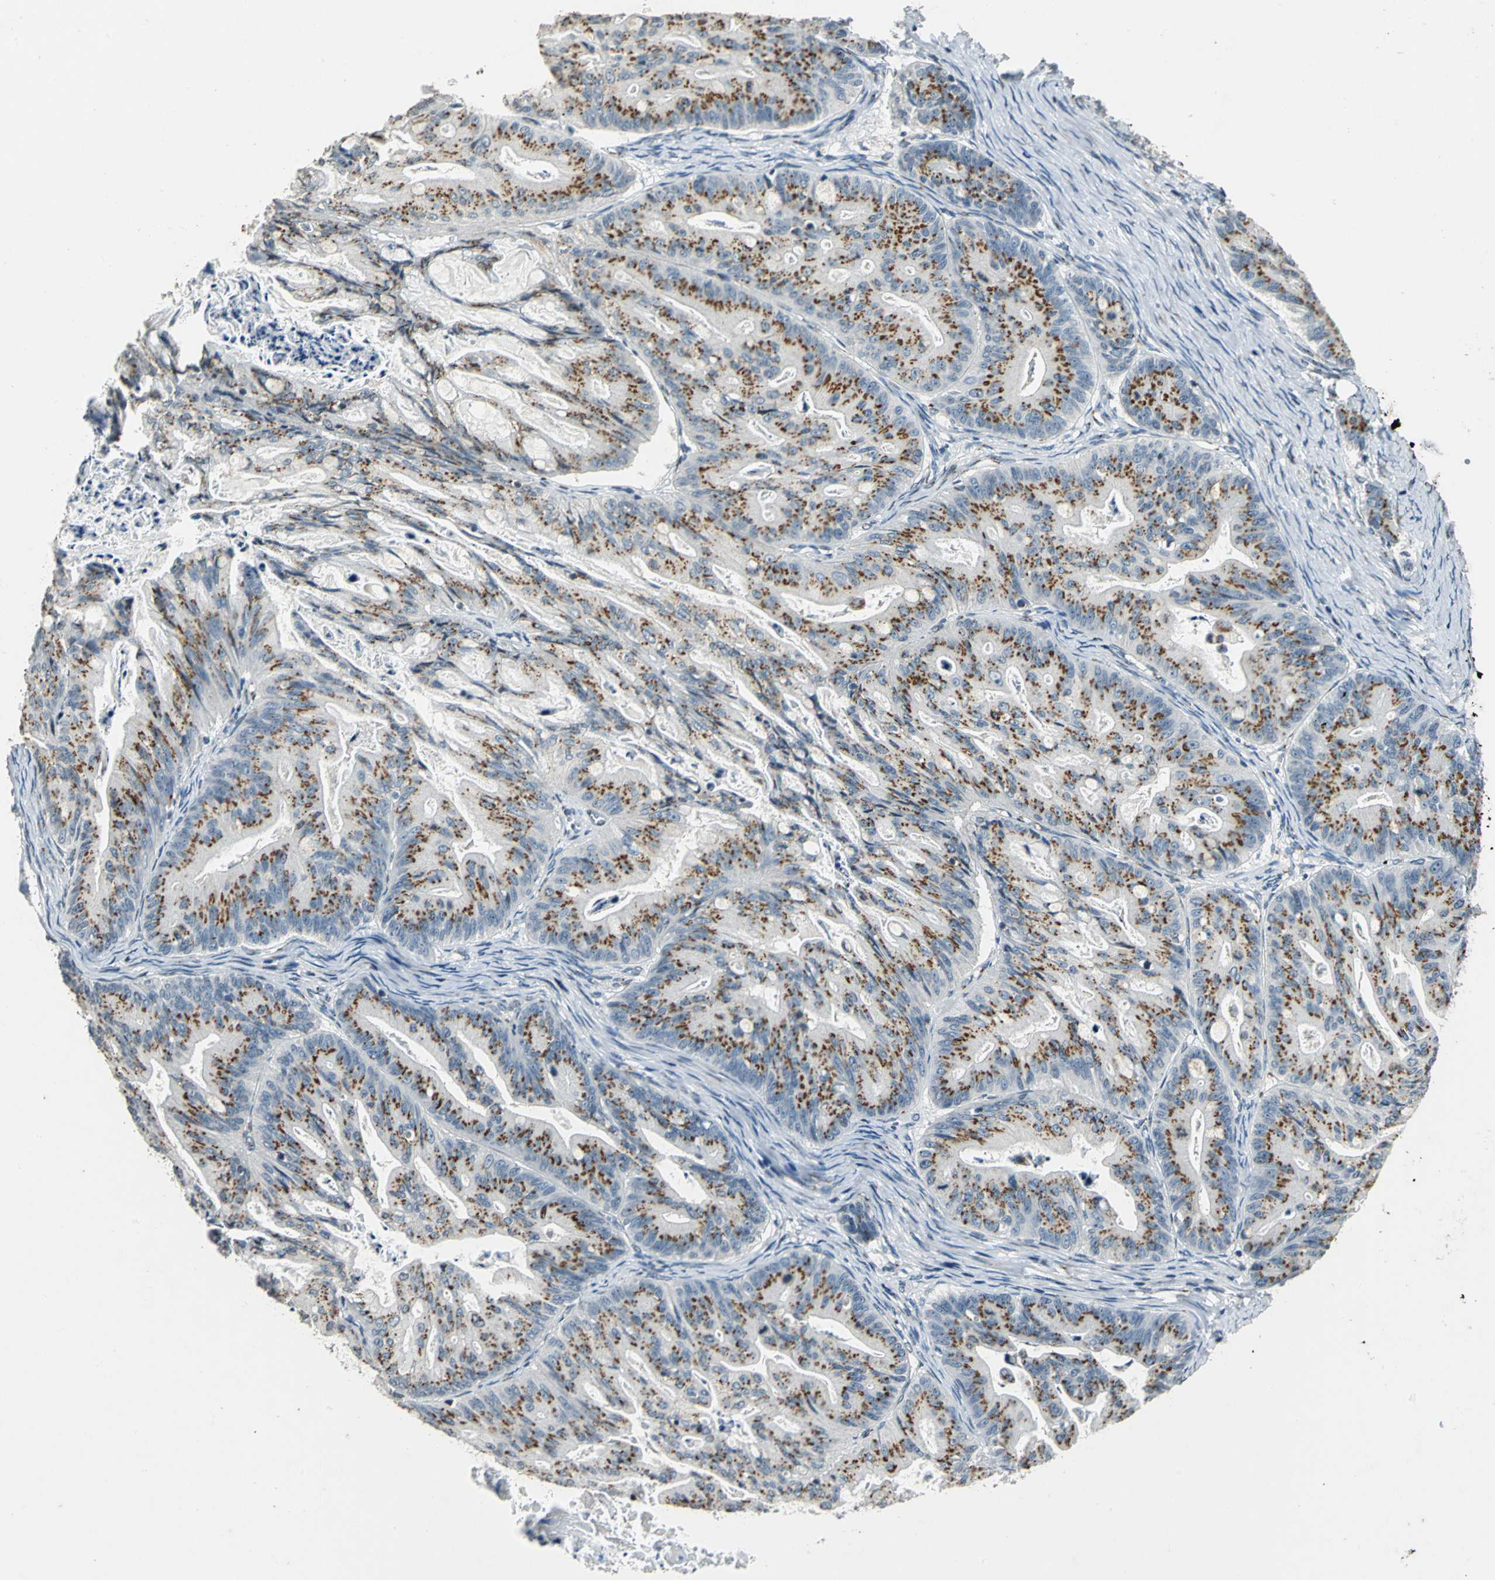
{"staining": {"intensity": "moderate", "quantity": ">75%", "location": "cytoplasmic/membranous"}, "tissue": "ovarian cancer", "cell_type": "Tumor cells", "image_type": "cancer", "snomed": [{"axis": "morphology", "description": "Cystadenocarcinoma, mucinous, NOS"}, {"axis": "topography", "description": "Ovary"}], "caption": "Immunohistochemical staining of mucinous cystadenocarcinoma (ovarian) exhibits medium levels of moderate cytoplasmic/membranous protein positivity in approximately >75% of tumor cells.", "gene": "TMEM115", "patient": {"sex": "female", "age": 36}}